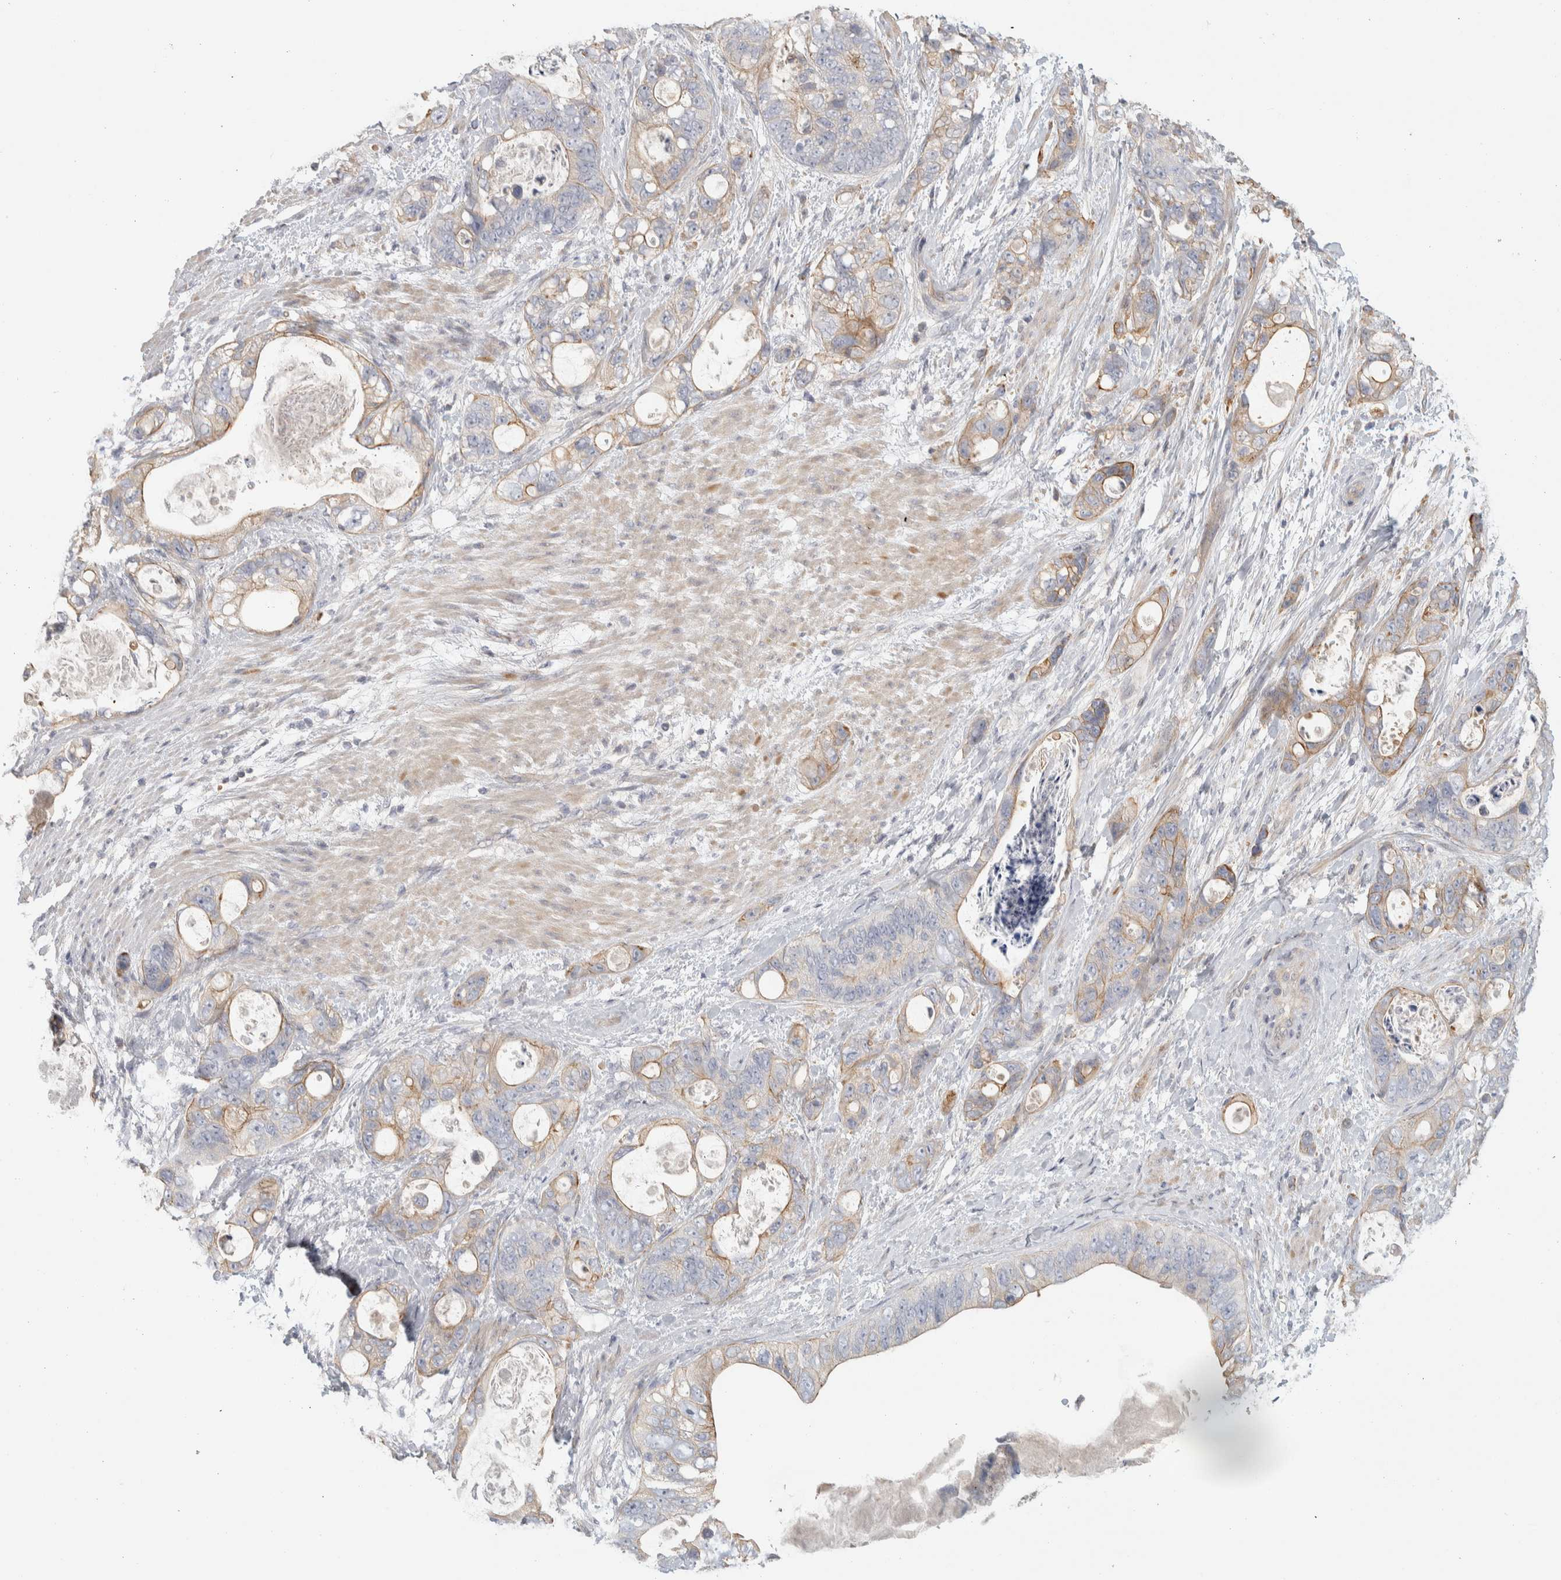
{"staining": {"intensity": "moderate", "quantity": "25%-75%", "location": "cytoplasmic/membranous"}, "tissue": "stomach cancer", "cell_type": "Tumor cells", "image_type": "cancer", "snomed": [{"axis": "morphology", "description": "Normal tissue, NOS"}, {"axis": "morphology", "description": "Adenocarcinoma, NOS"}, {"axis": "topography", "description": "Stomach"}], "caption": "A high-resolution micrograph shows immunohistochemistry (IHC) staining of stomach cancer (adenocarcinoma), which demonstrates moderate cytoplasmic/membranous staining in approximately 25%-75% of tumor cells. The protein is stained brown, and the nuclei are stained in blue (DAB IHC with brightfield microscopy, high magnification).", "gene": "DCXR", "patient": {"sex": "female", "age": 89}}